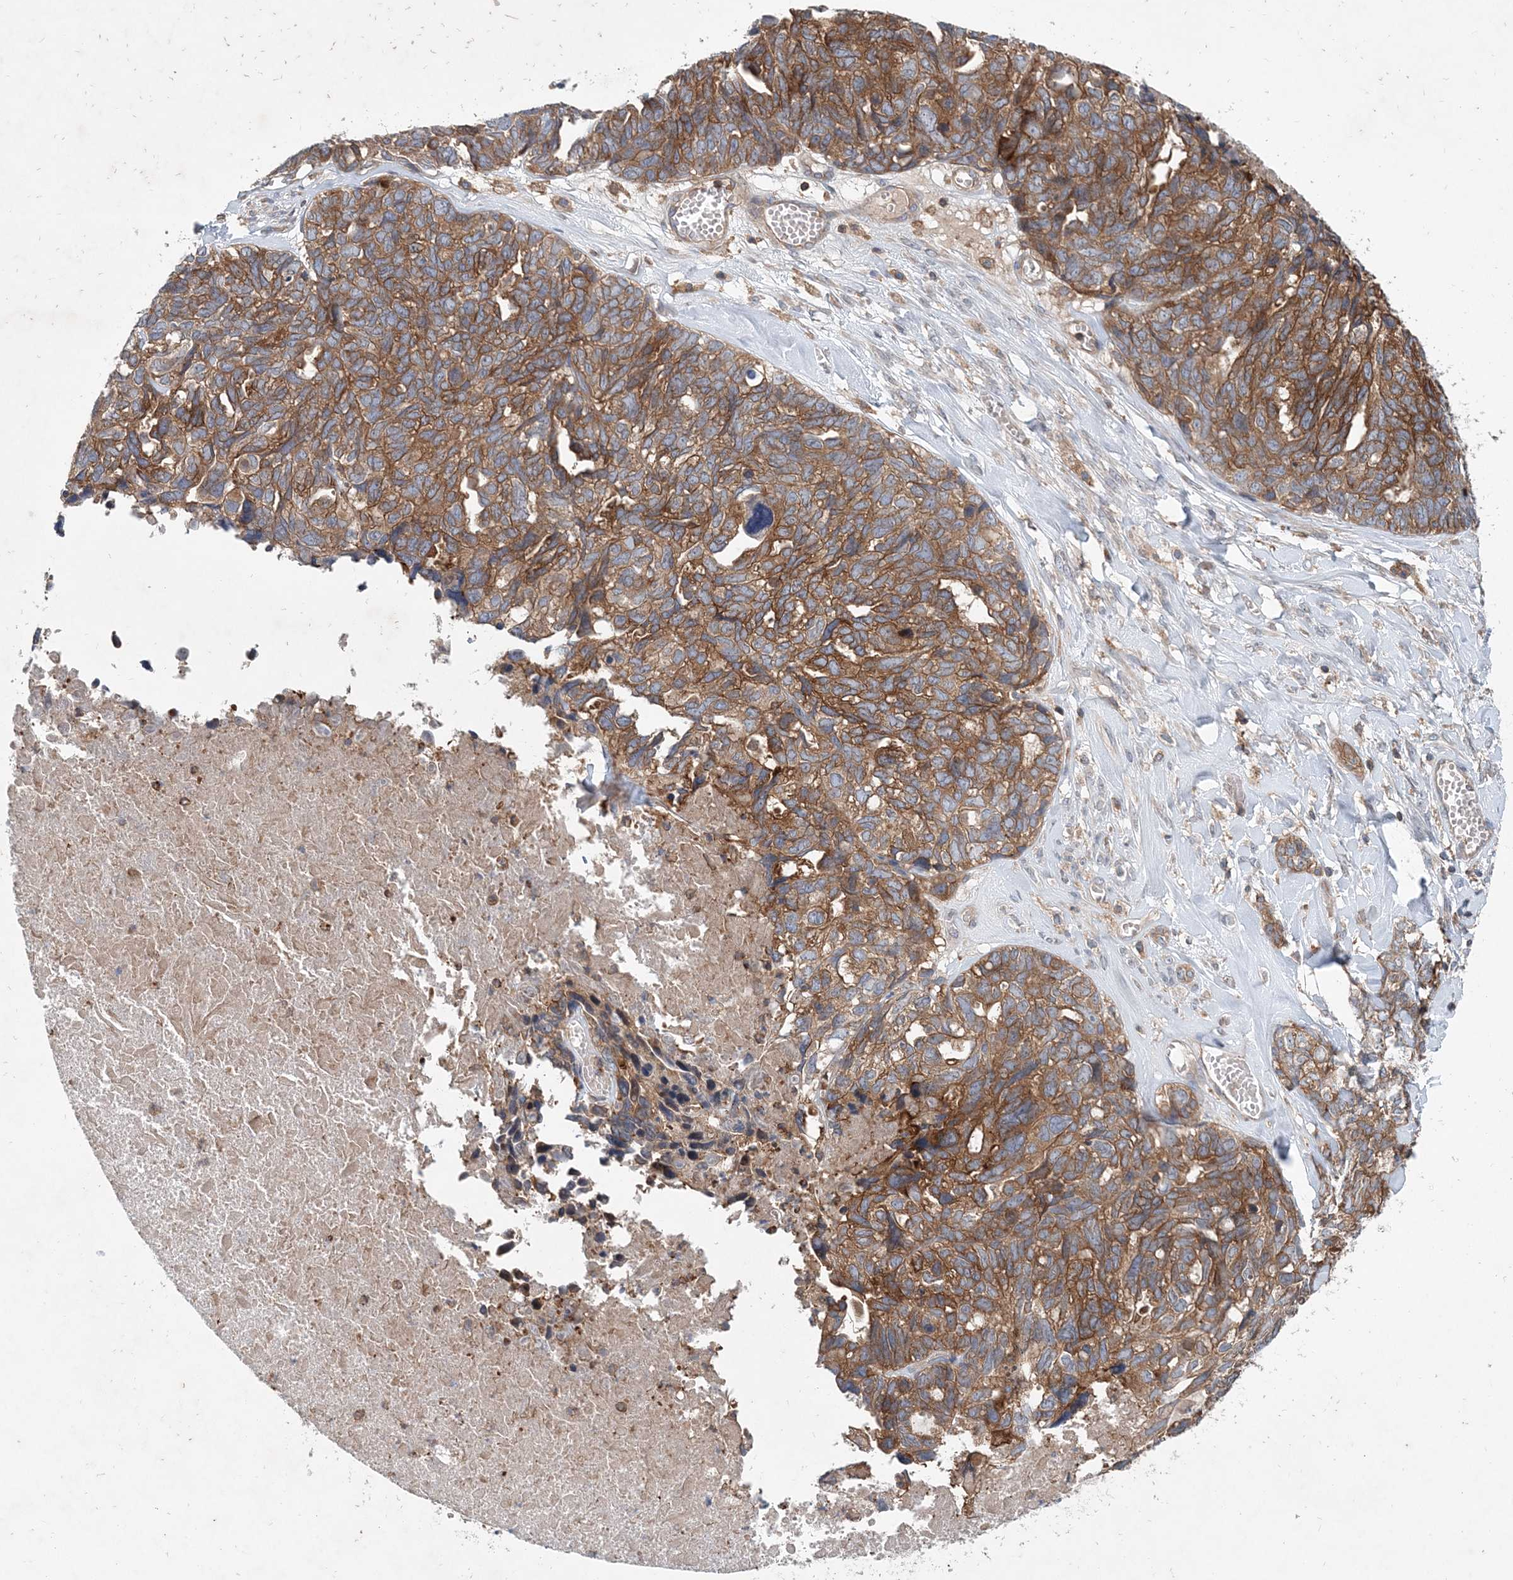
{"staining": {"intensity": "moderate", "quantity": ">75%", "location": "cytoplasmic/membranous"}, "tissue": "ovarian cancer", "cell_type": "Tumor cells", "image_type": "cancer", "snomed": [{"axis": "morphology", "description": "Cystadenocarcinoma, serous, NOS"}, {"axis": "topography", "description": "Ovary"}], "caption": "Moderate cytoplasmic/membranous positivity is appreciated in approximately >75% of tumor cells in serous cystadenocarcinoma (ovarian).", "gene": "P2RY10", "patient": {"sex": "female", "age": 79}}